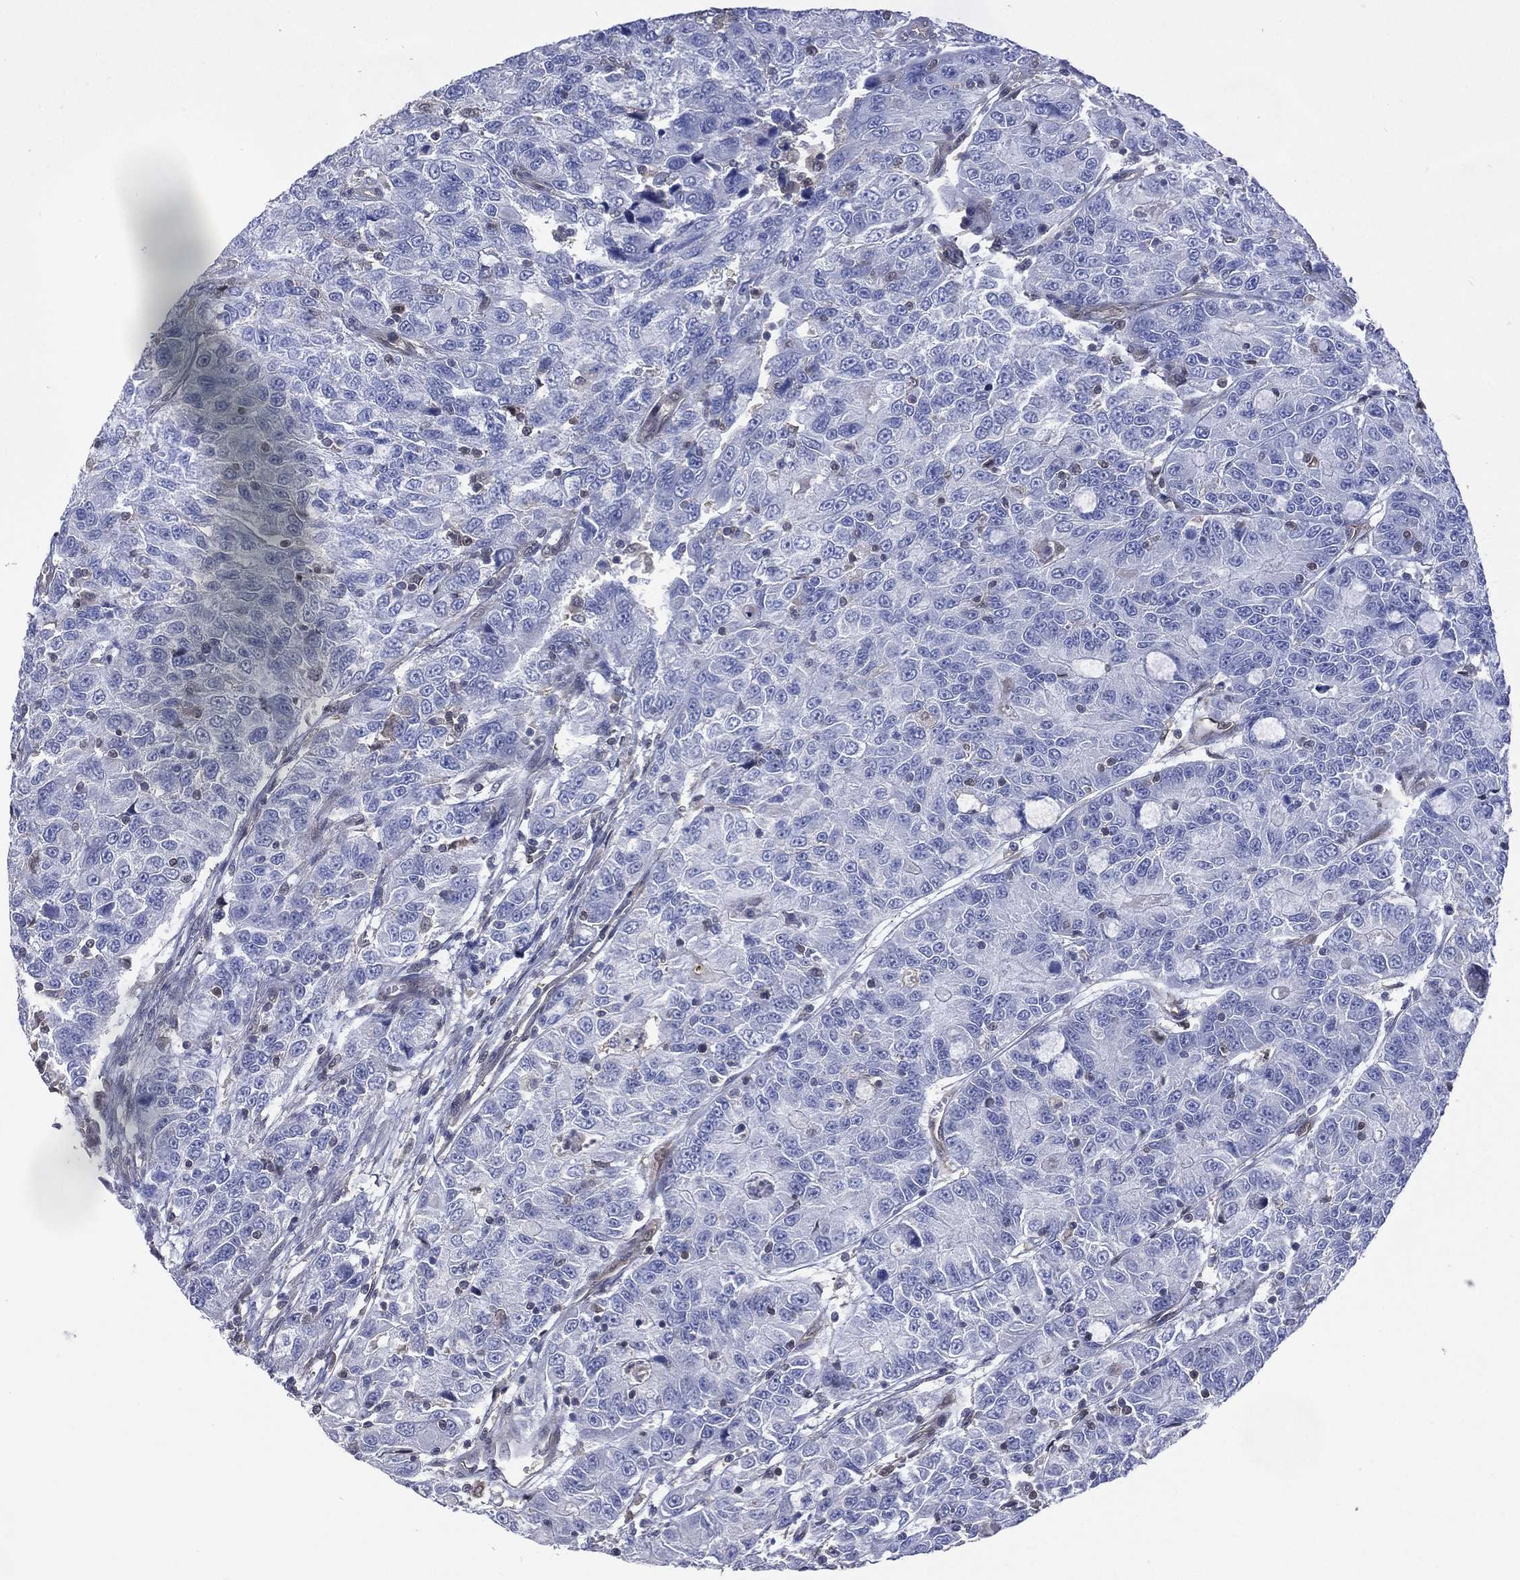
{"staining": {"intensity": "negative", "quantity": "none", "location": "none"}, "tissue": "urothelial cancer", "cell_type": "Tumor cells", "image_type": "cancer", "snomed": [{"axis": "morphology", "description": "Urothelial carcinoma, NOS"}, {"axis": "morphology", "description": "Urothelial carcinoma, High grade"}, {"axis": "topography", "description": "Urinary bladder"}], "caption": "Transitional cell carcinoma was stained to show a protein in brown. There is no significant positivity in tumor cells.", "gene": "MTAP", "patient": {"sex": "female", "age": 73}}